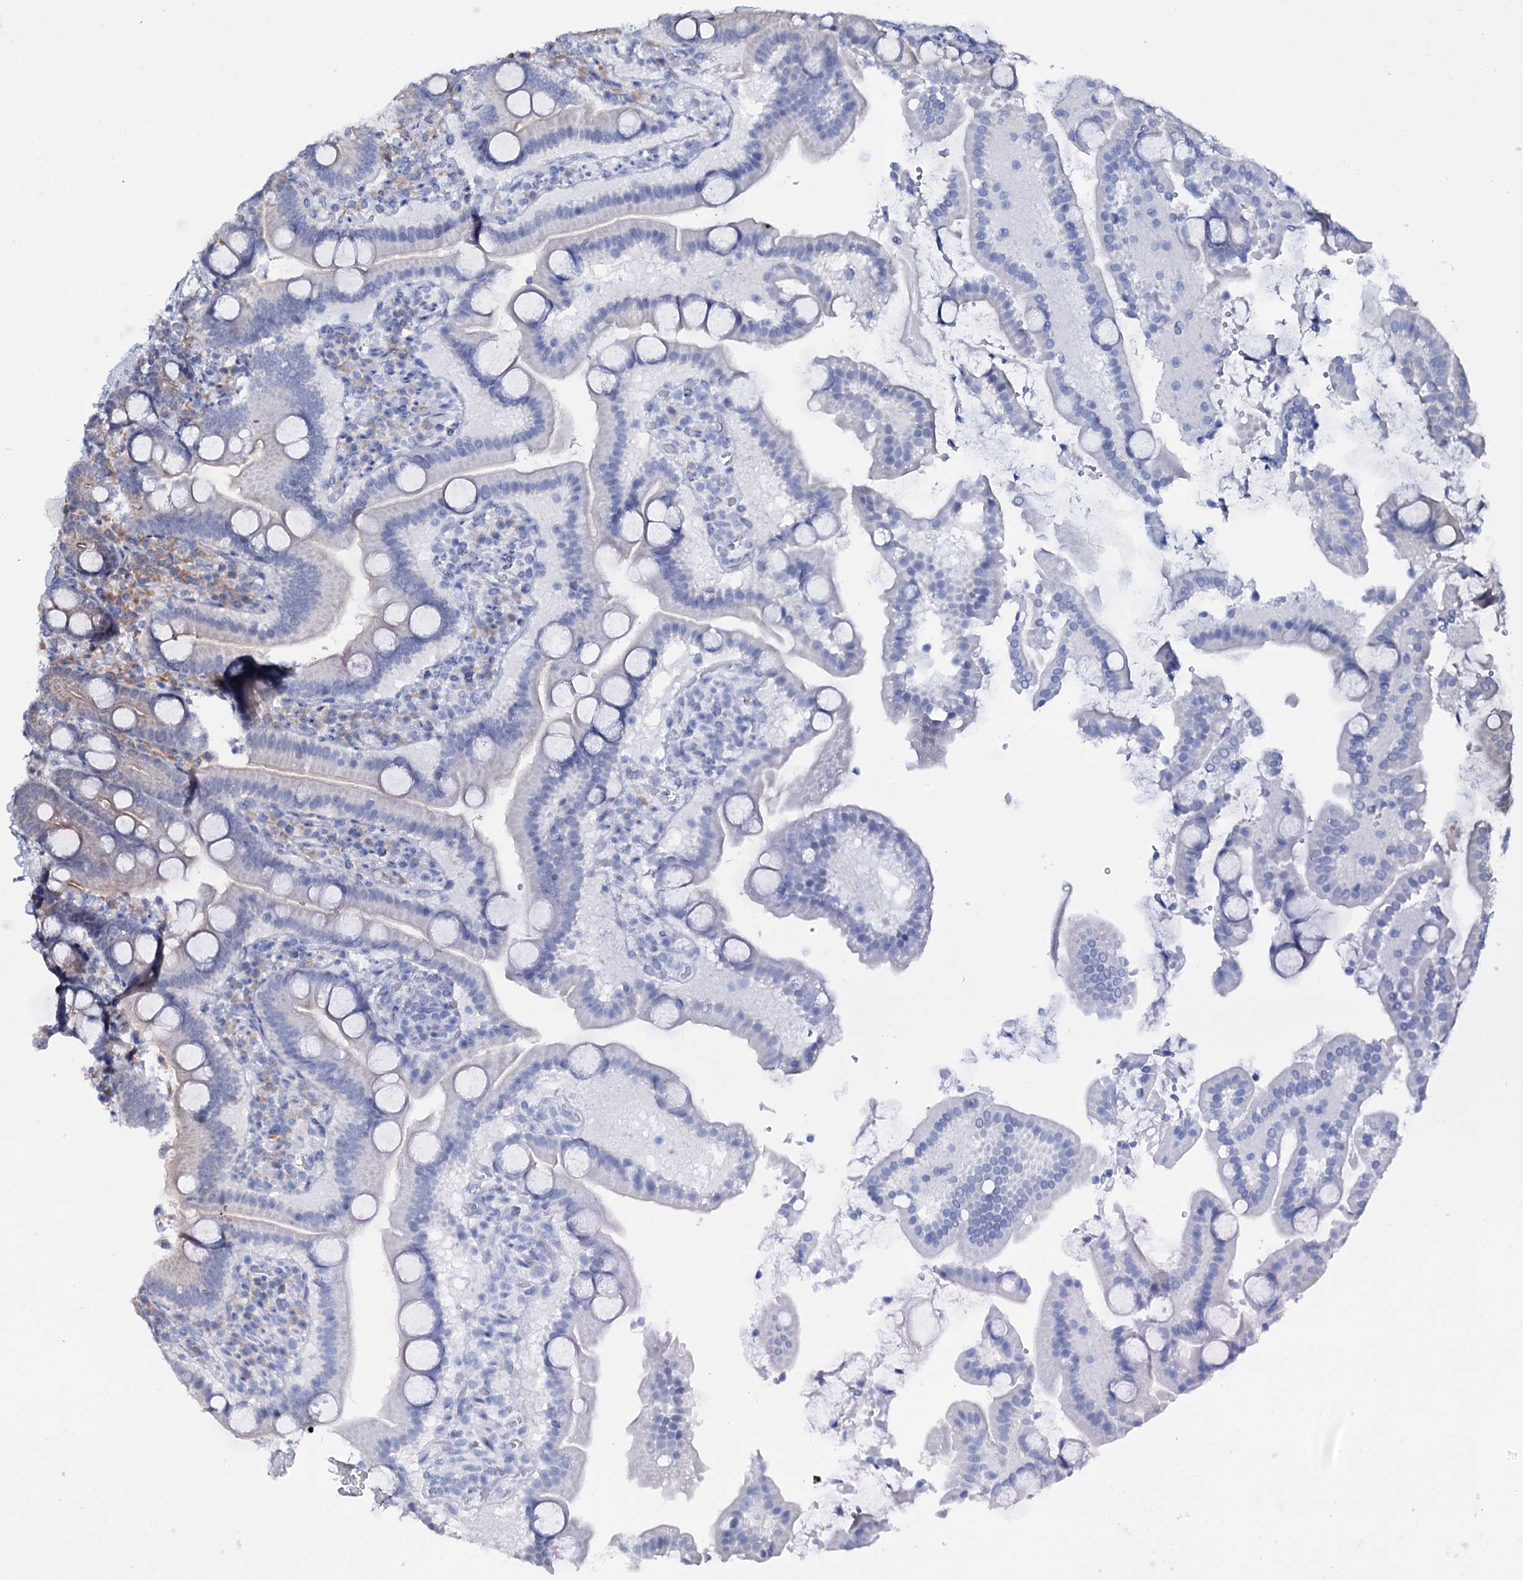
{"staining": {"intensity": "negative", "quantity": "none", "location": "none"}, "tissue": "duodenum", "cell_type": "Glandular cells", "image_type": "normal", "snomed": [{"axis": "morphology", "description": "Normal tissue, NOS"}, {"axis": "topography", "description": "Duodenum"}], "caption": "This is a image of immunohistochemistry (IHC) staining of normal duodenum, which shows no expression in glandular cells. (Immunohistochemistry (ihc), brightfield microscopy, high magnification).", "gene": "SPATS2", "patient": {"sex": "male", "age": 55}}